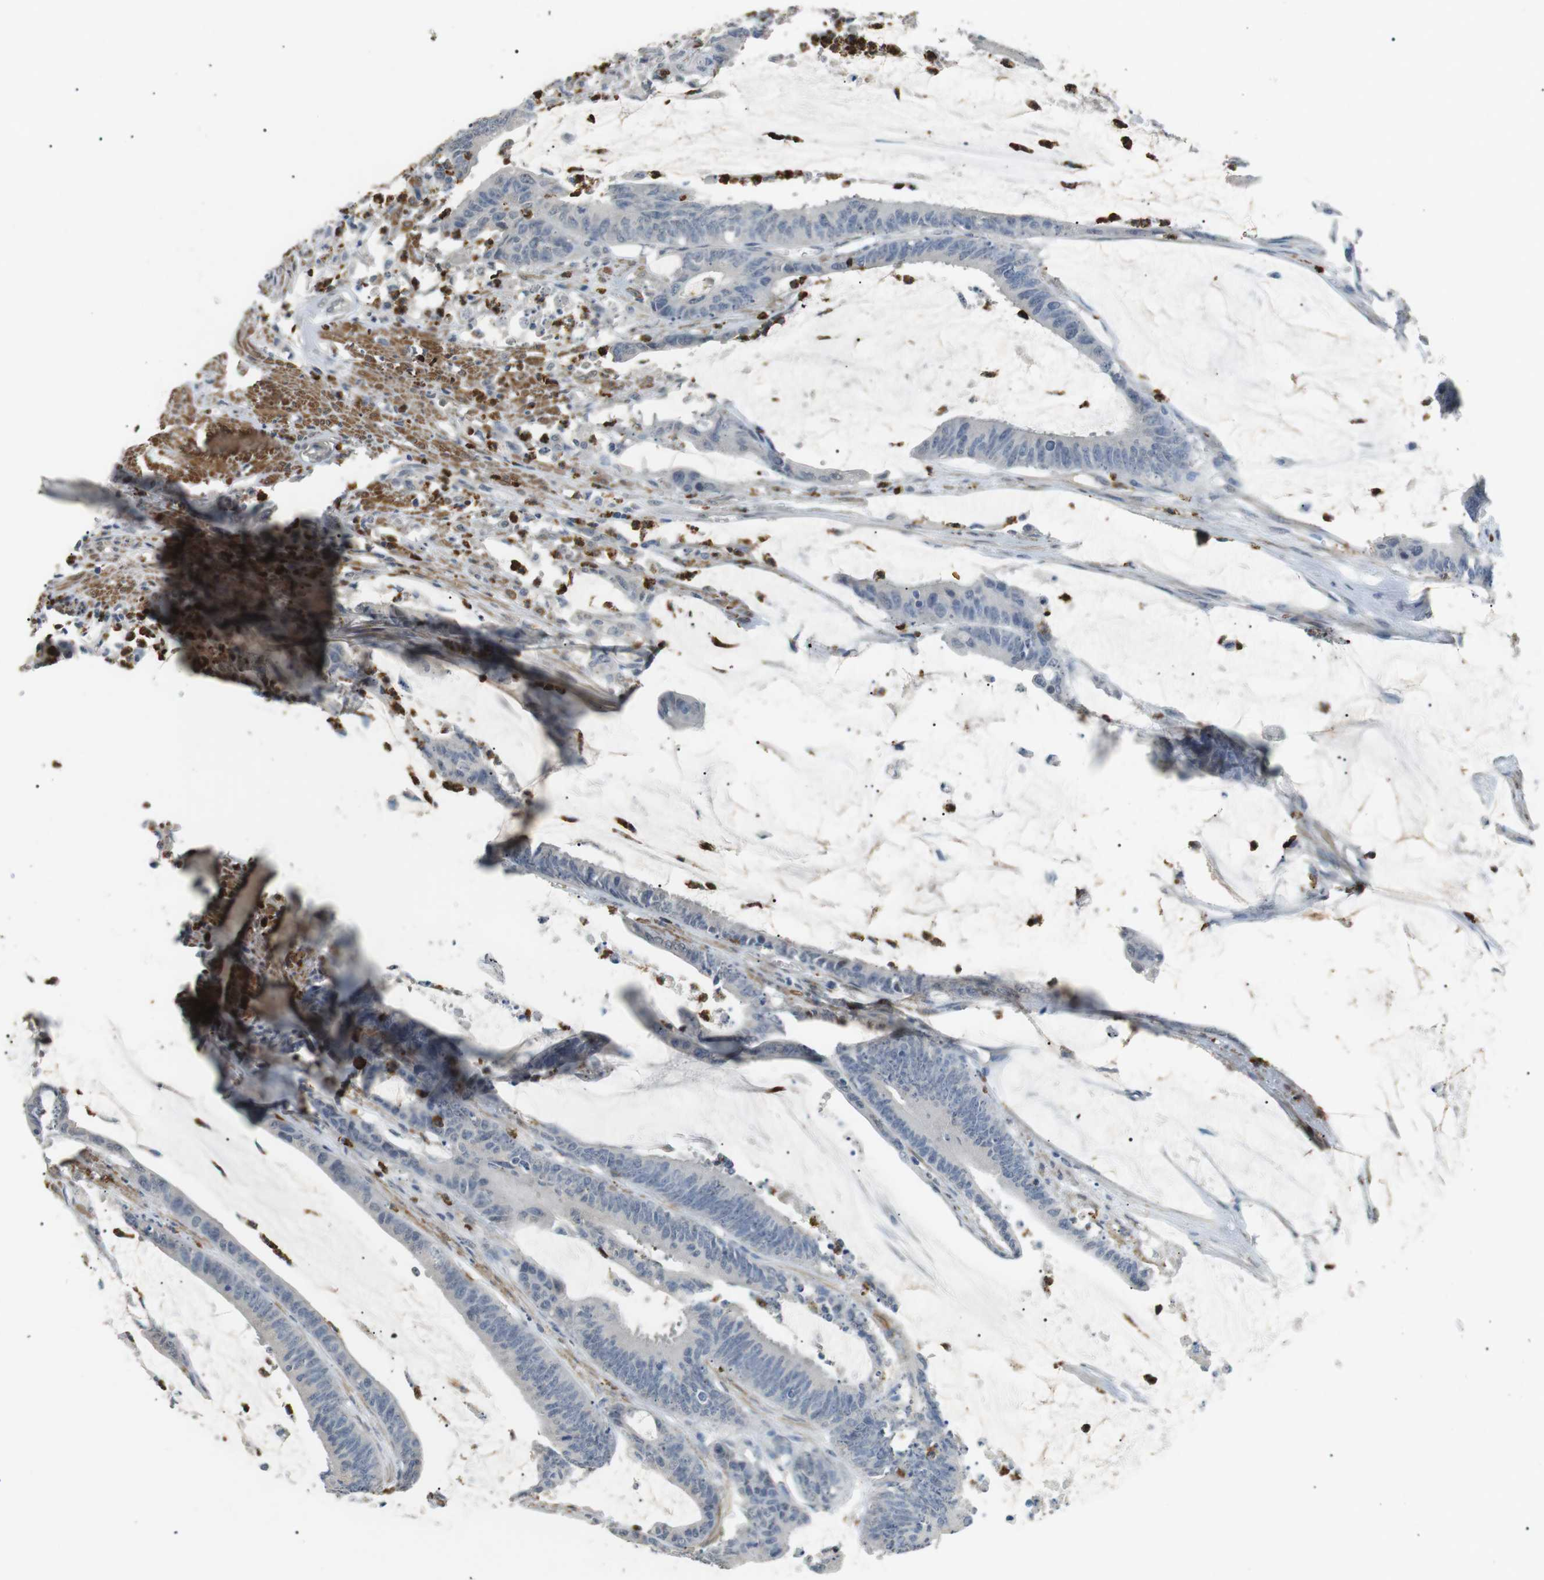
{"staining": {"intensity": "negative", "quantity": "none", "location": "none"}, "tissue": "colorectal cancer", "cell_type": "Tumor cells", "image_type": "cancer", "snomed": [{"axis": "morphology", "description": "Adenocarcinoma, NOS"}, {"axis": "topography", "description": "Rectum"}], "caption": "The photomicrograph exhibits no significant expression in tumor cells of colorectal adenocarcinoma. (Immunohistochemistry (ihc), brightfield microscopy, high magnification).", "gene": "GZMM", "patient": {"sex": "female", "age": 66}}